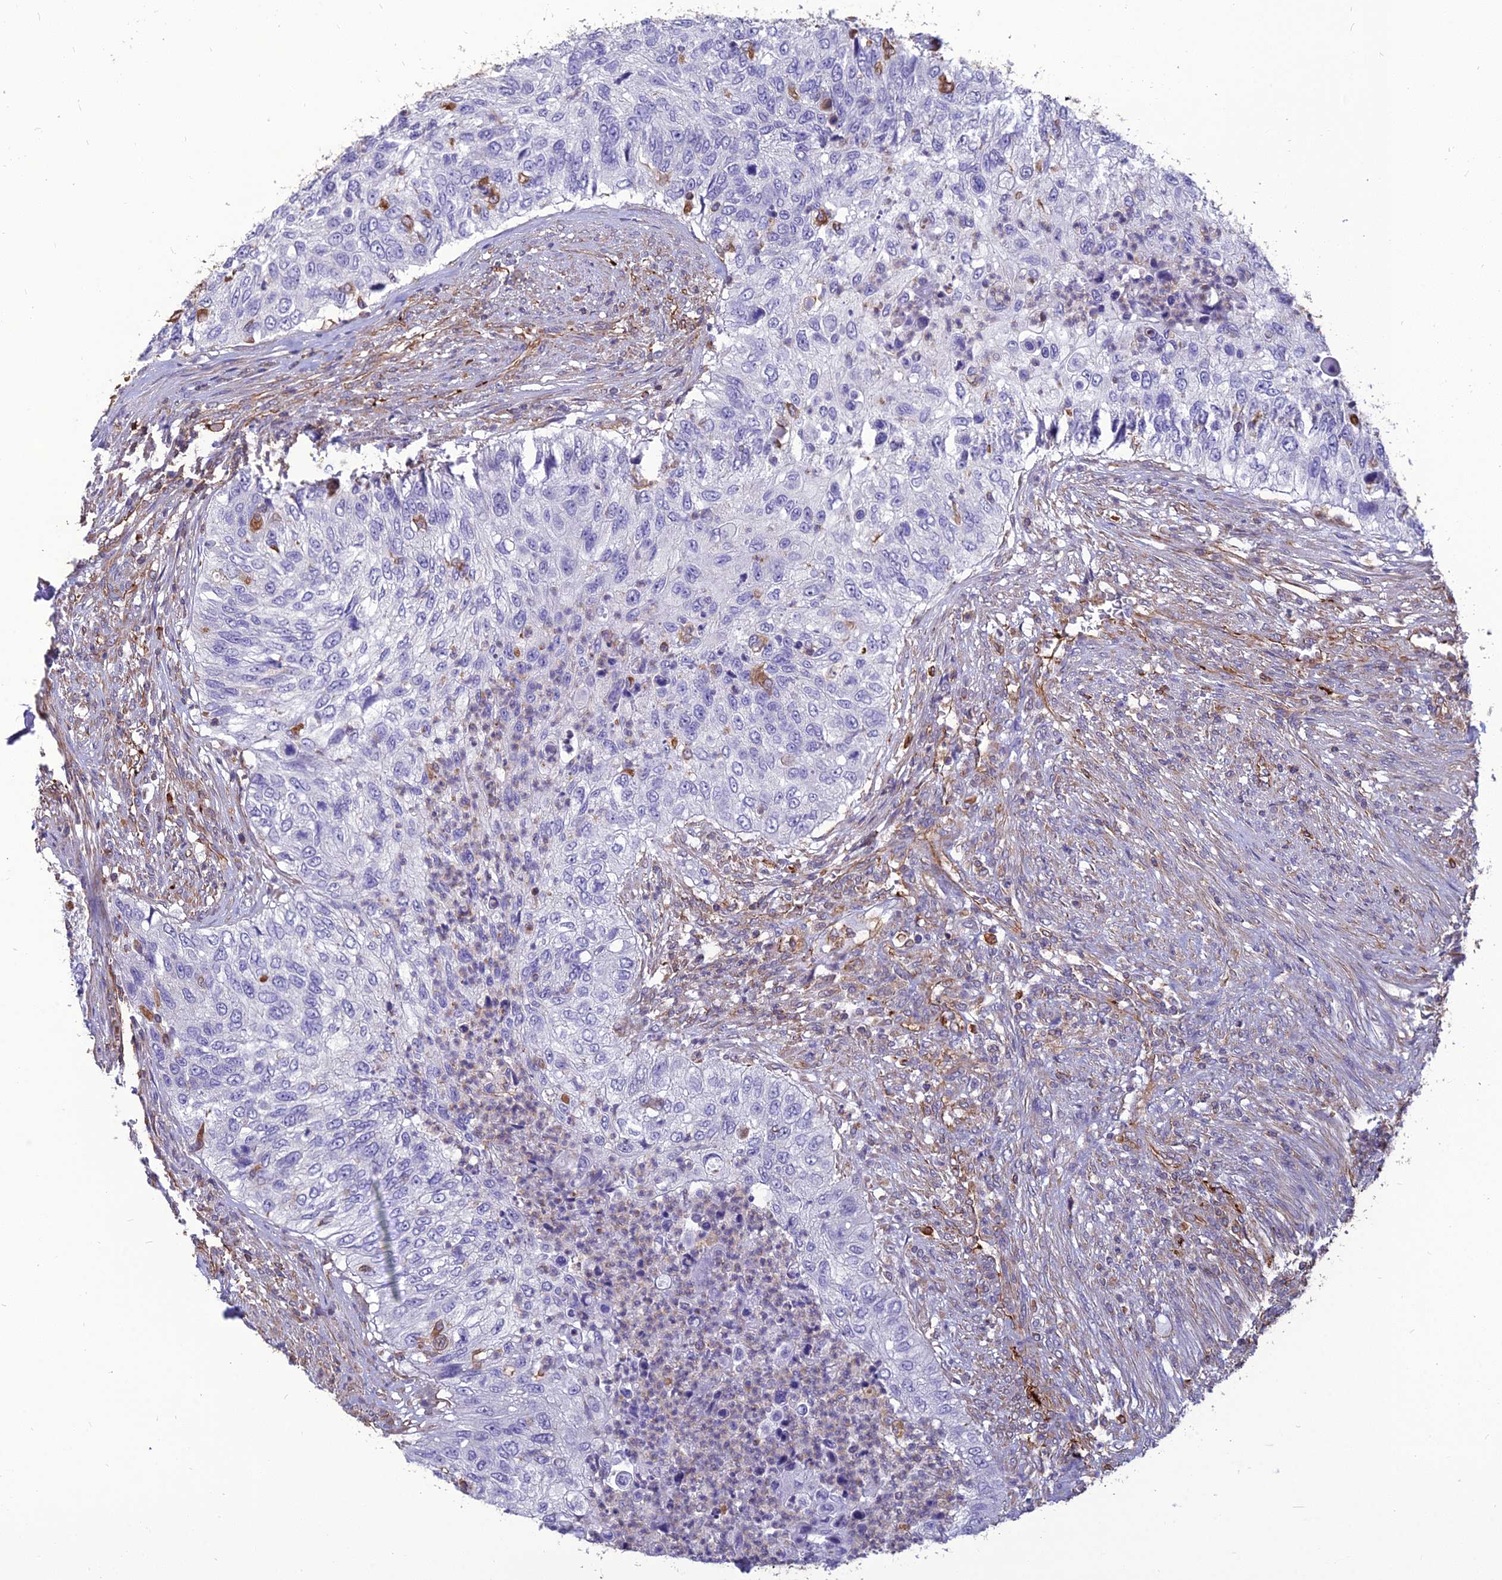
{"staining": {"intensity": "negative", "quantity": "none", "location": "none"}, "tissue": "urothelial cancer", "cell_type": "Tumor cells", "image_type": "cancer", "snomed": [{"axis": "morphology", "description": "Urothelial carcinoma, High grade"}, {"axis": "topography", "description": "Urinary bladder"}], "caption": "Immunohistochemical staining of human high-grade urothelial carcinoma shows no significant positivity in tumor cells.", "gene": "PSMD11", "patient": {"sex": "female", "age": 60}}